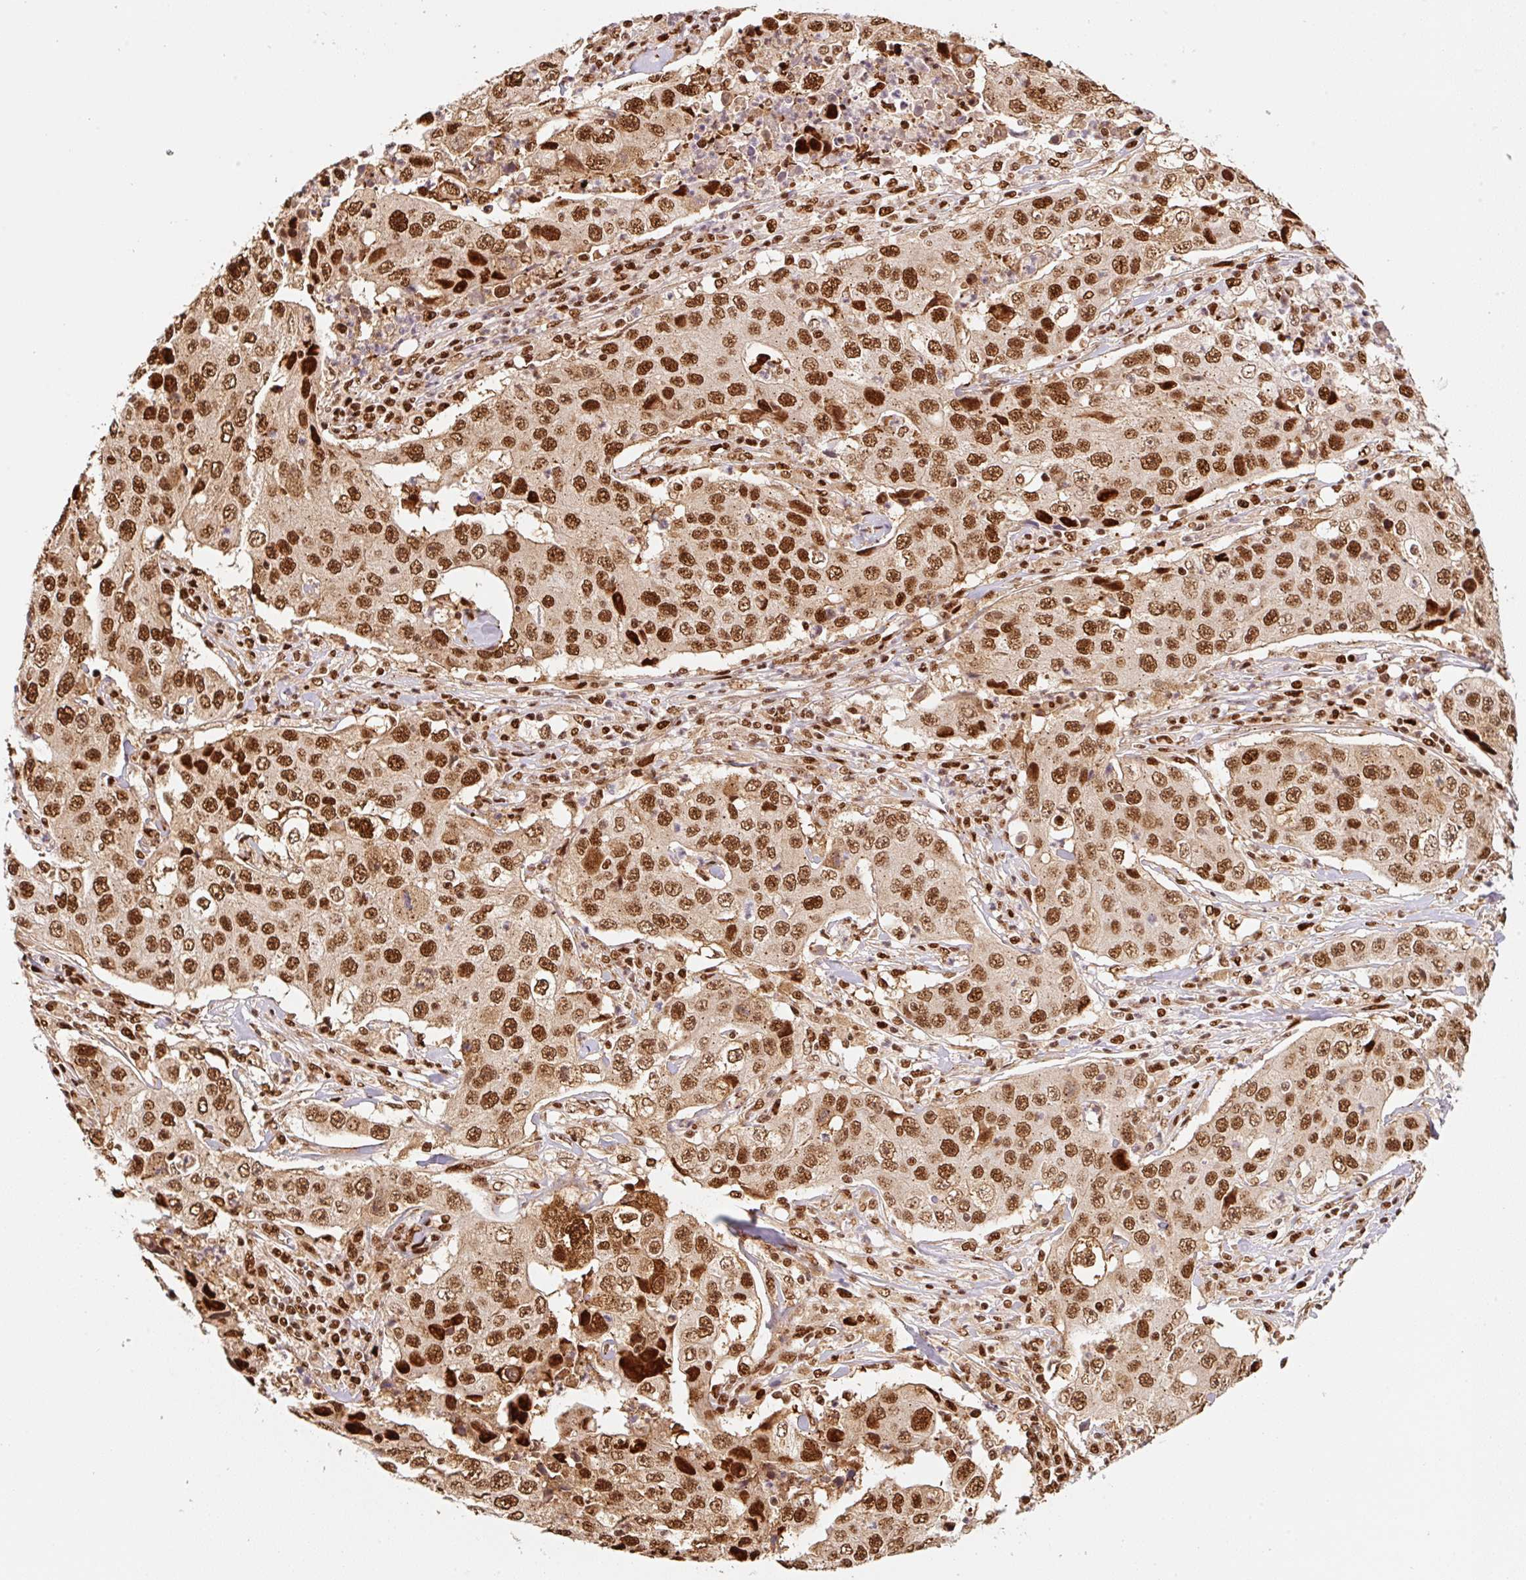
{"staining": {"intensity": "strong", "quantity": ">75%", "location": "nuclear"}, "tissue": "lung cancer", "cell_type": "Tumor cells", "image_type": "cancer", "snomed": [{"axis": "morphology", "description": "Squamous cell carcinoma, NOS"}, {"axis": "topography", "description": "Lung"}], "caption": "Strong nuclear staining for a protein is identified in about >75% of tumor cells of lung cancer (squamous cell carcinoma) using IHC.", "gene": "GPR139", "patient": {"sex": "male", "age": 64}}